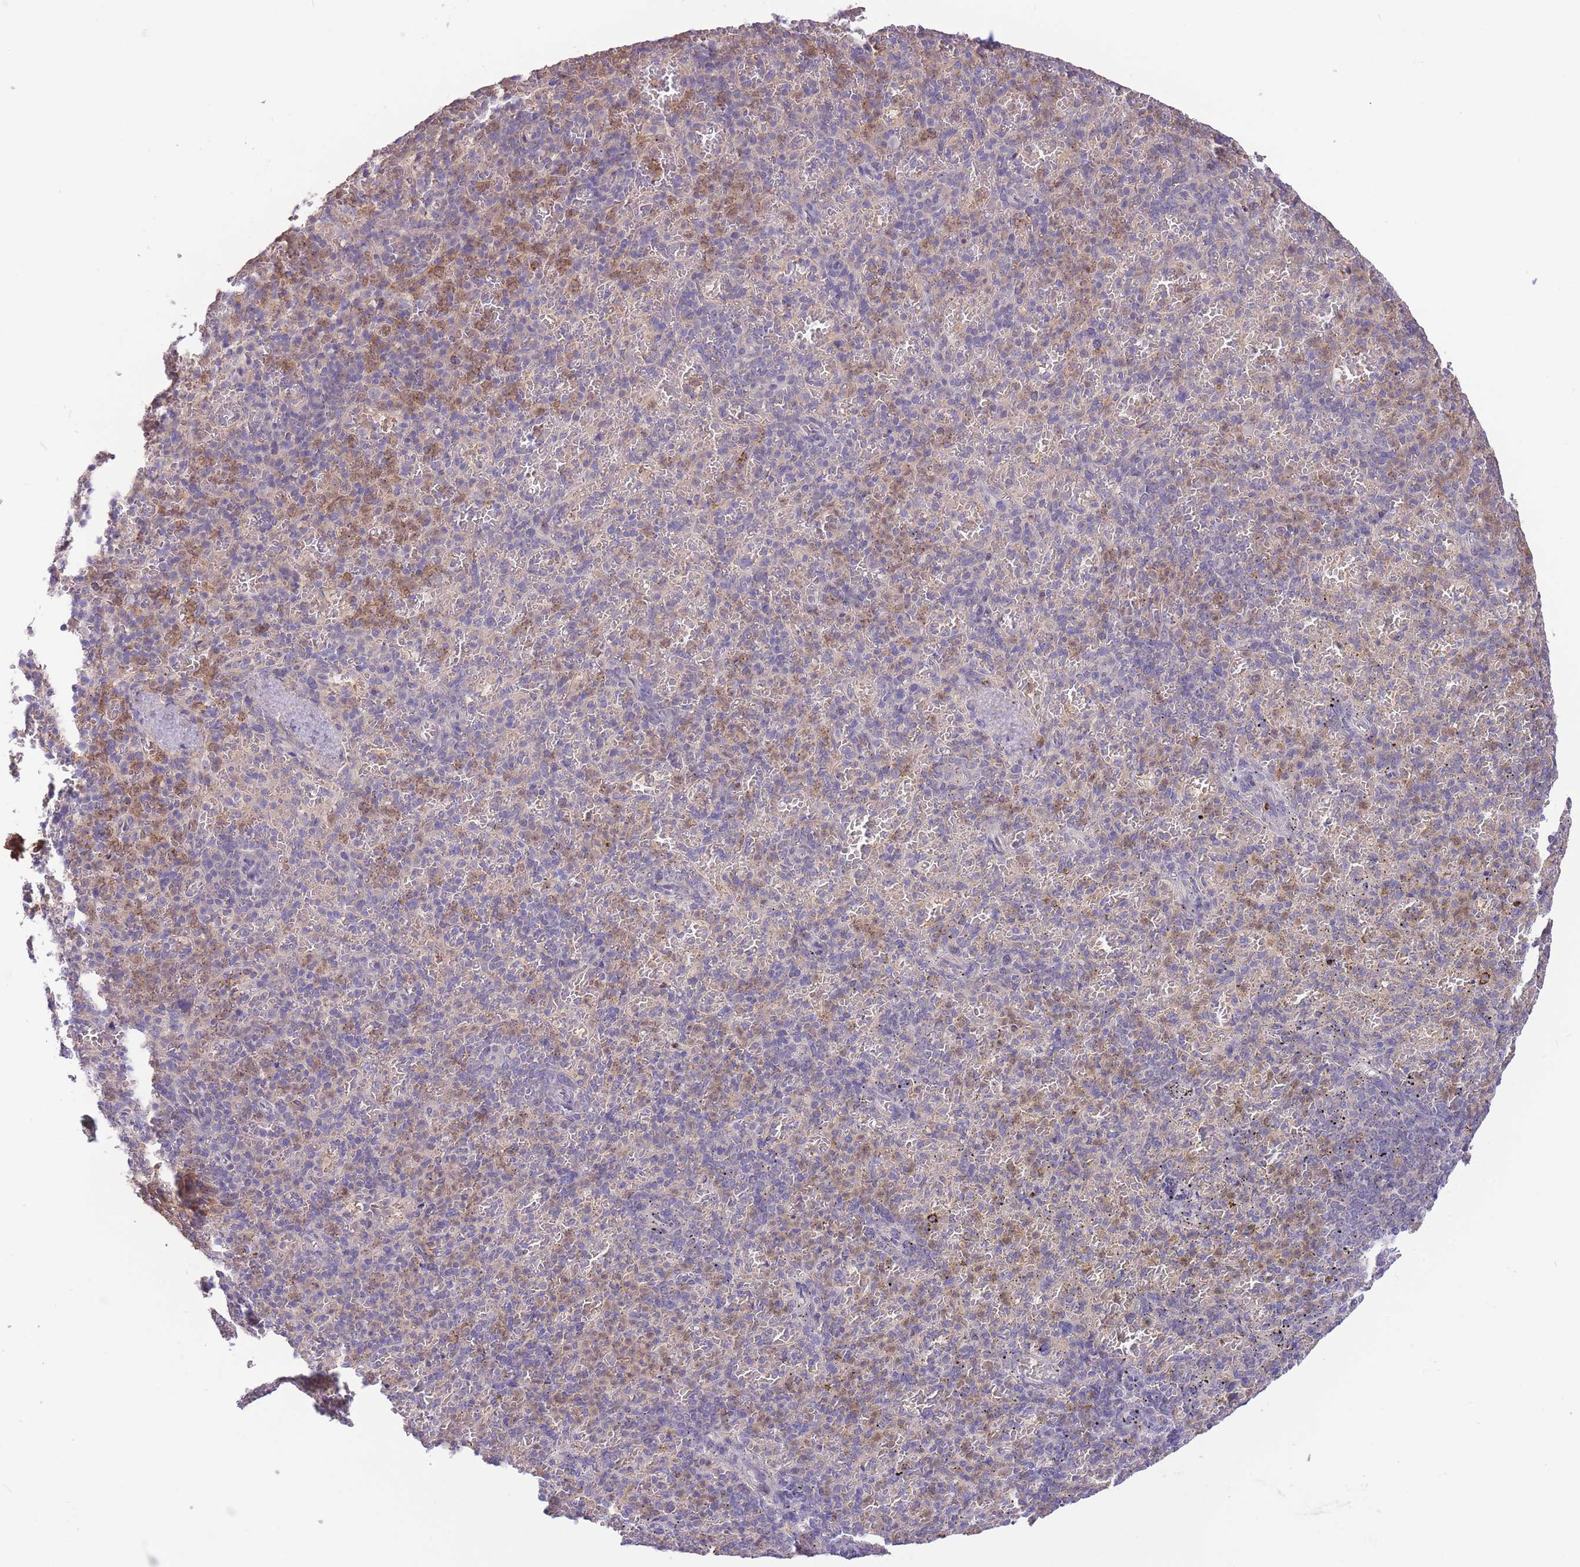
{"staining": {"intensity": "negative", "quantity": "none", "location": "none"}, "tissue": "spleen", "cell_type": "Cells in red pulp", "image_type": "normal", "snomed": [{"axis": "morphology", "description": "Normal tissue, NOS"}, {"axis": "topography", "description": "Spleen"}], "caption": "High magnification brightfield microscopy of benign spleen stained with DAB (3,3'-diaminobenzidine) (brown) and counterstained with hematoxylin (blue): cells in red pulp show no significant staining. (DAB (3,3'-diaminobenzidine) immunohistochemistry (IHC) with hematoxylin counter stain).", "gene": "ZNF304", "patient": {"sex": "female", "age": 74}}